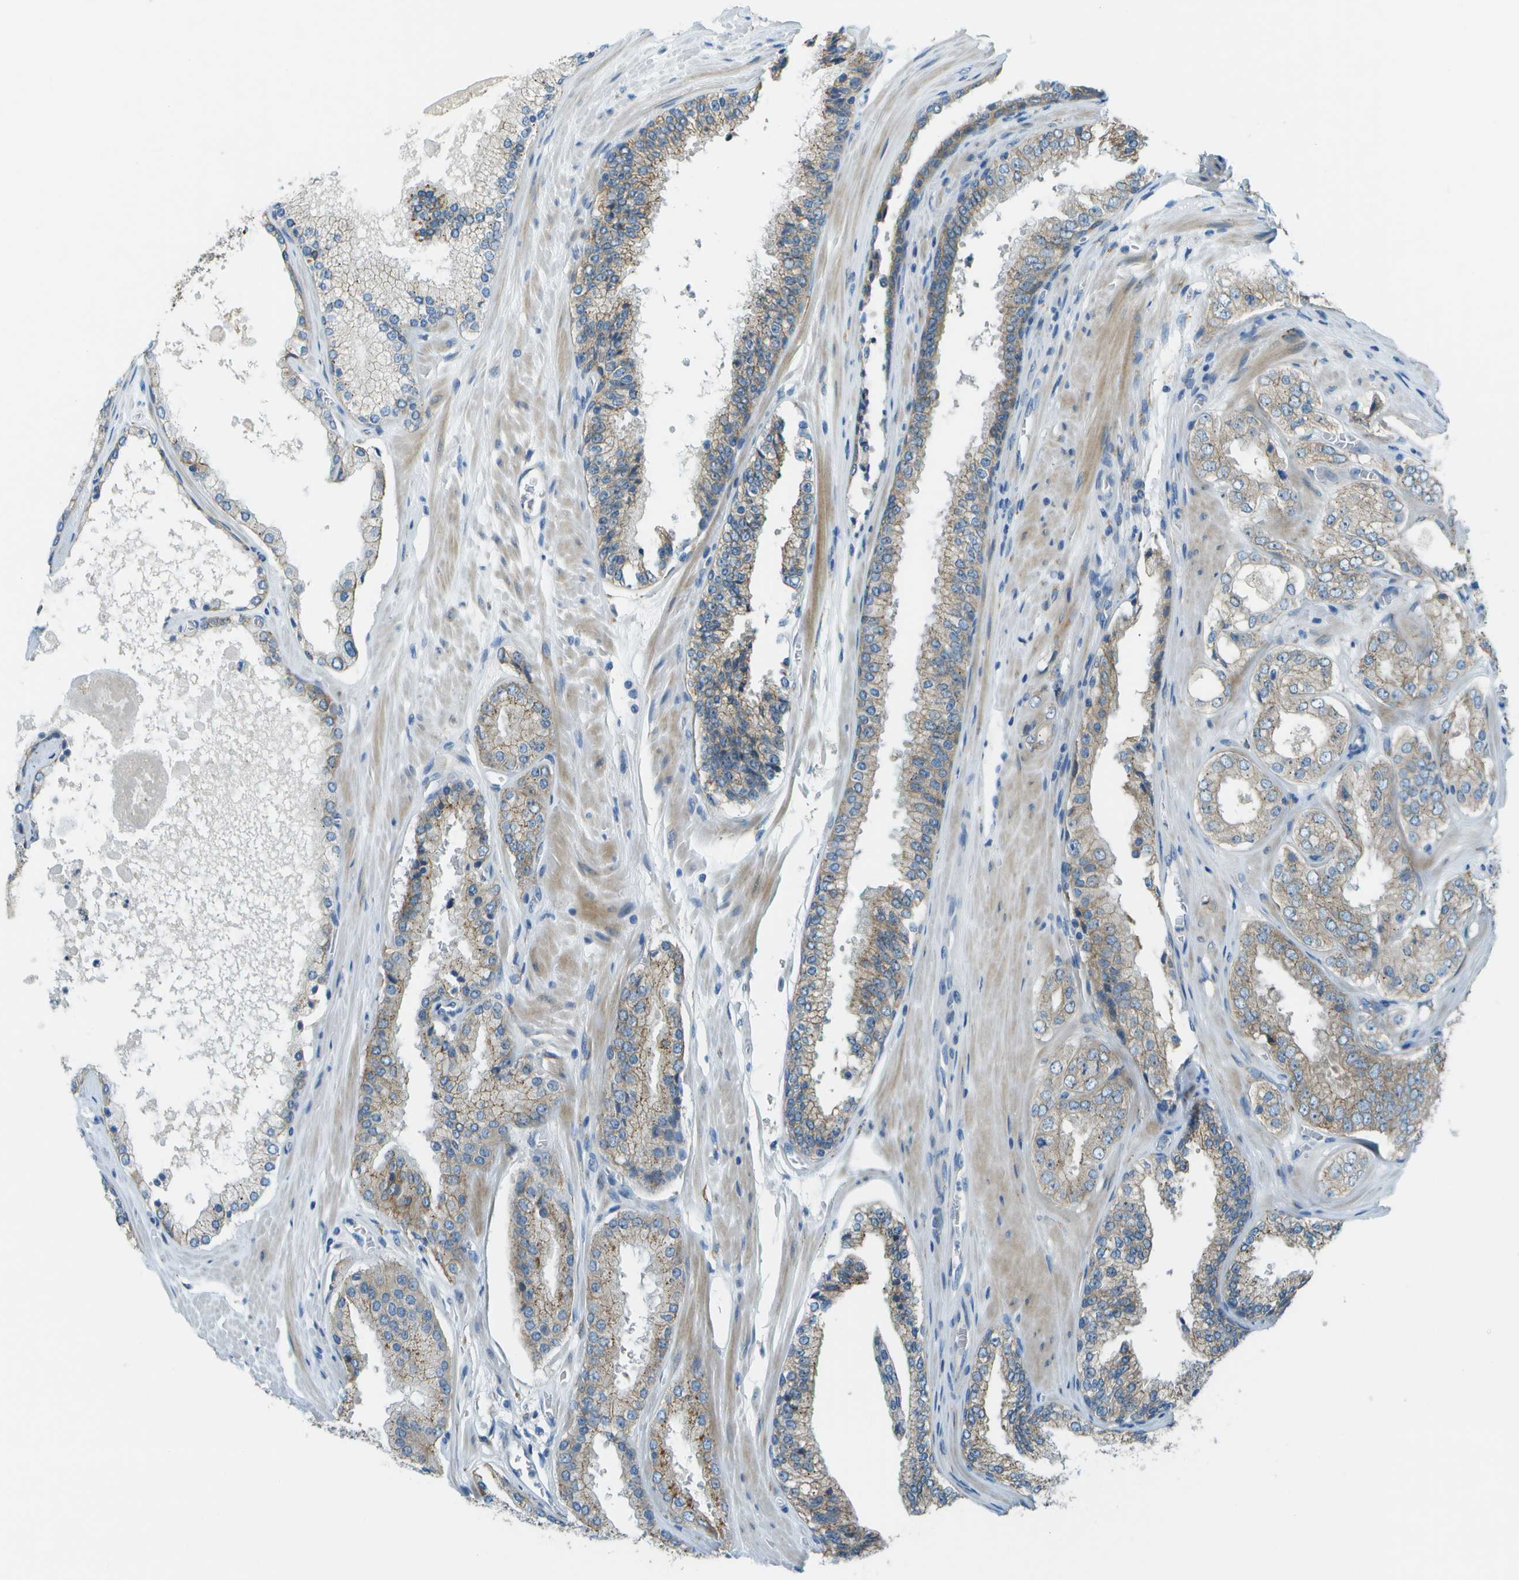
{"staining": {"intensity": "weak", "quantity": ">75%", "location": "cytoplasmic/membranous"}, "tissue": "prostate cancer", "cell_type": "Tumor cells", "image_type": "cancer", "snomed": [{"axis": "morphology", "description": "Adenocarcinoma, High grade"}, {"axis": "topography", "description": "Prostate"}], "caption": "Brown immunohistochemical staining in high-grade adenocarcinoma (prostate) exhibits weak cytoplasmic/membranous positivity in about >75% of tumor cells.", "gene": "KCTD3", "patient": {"sex": "male", "age": 65}}